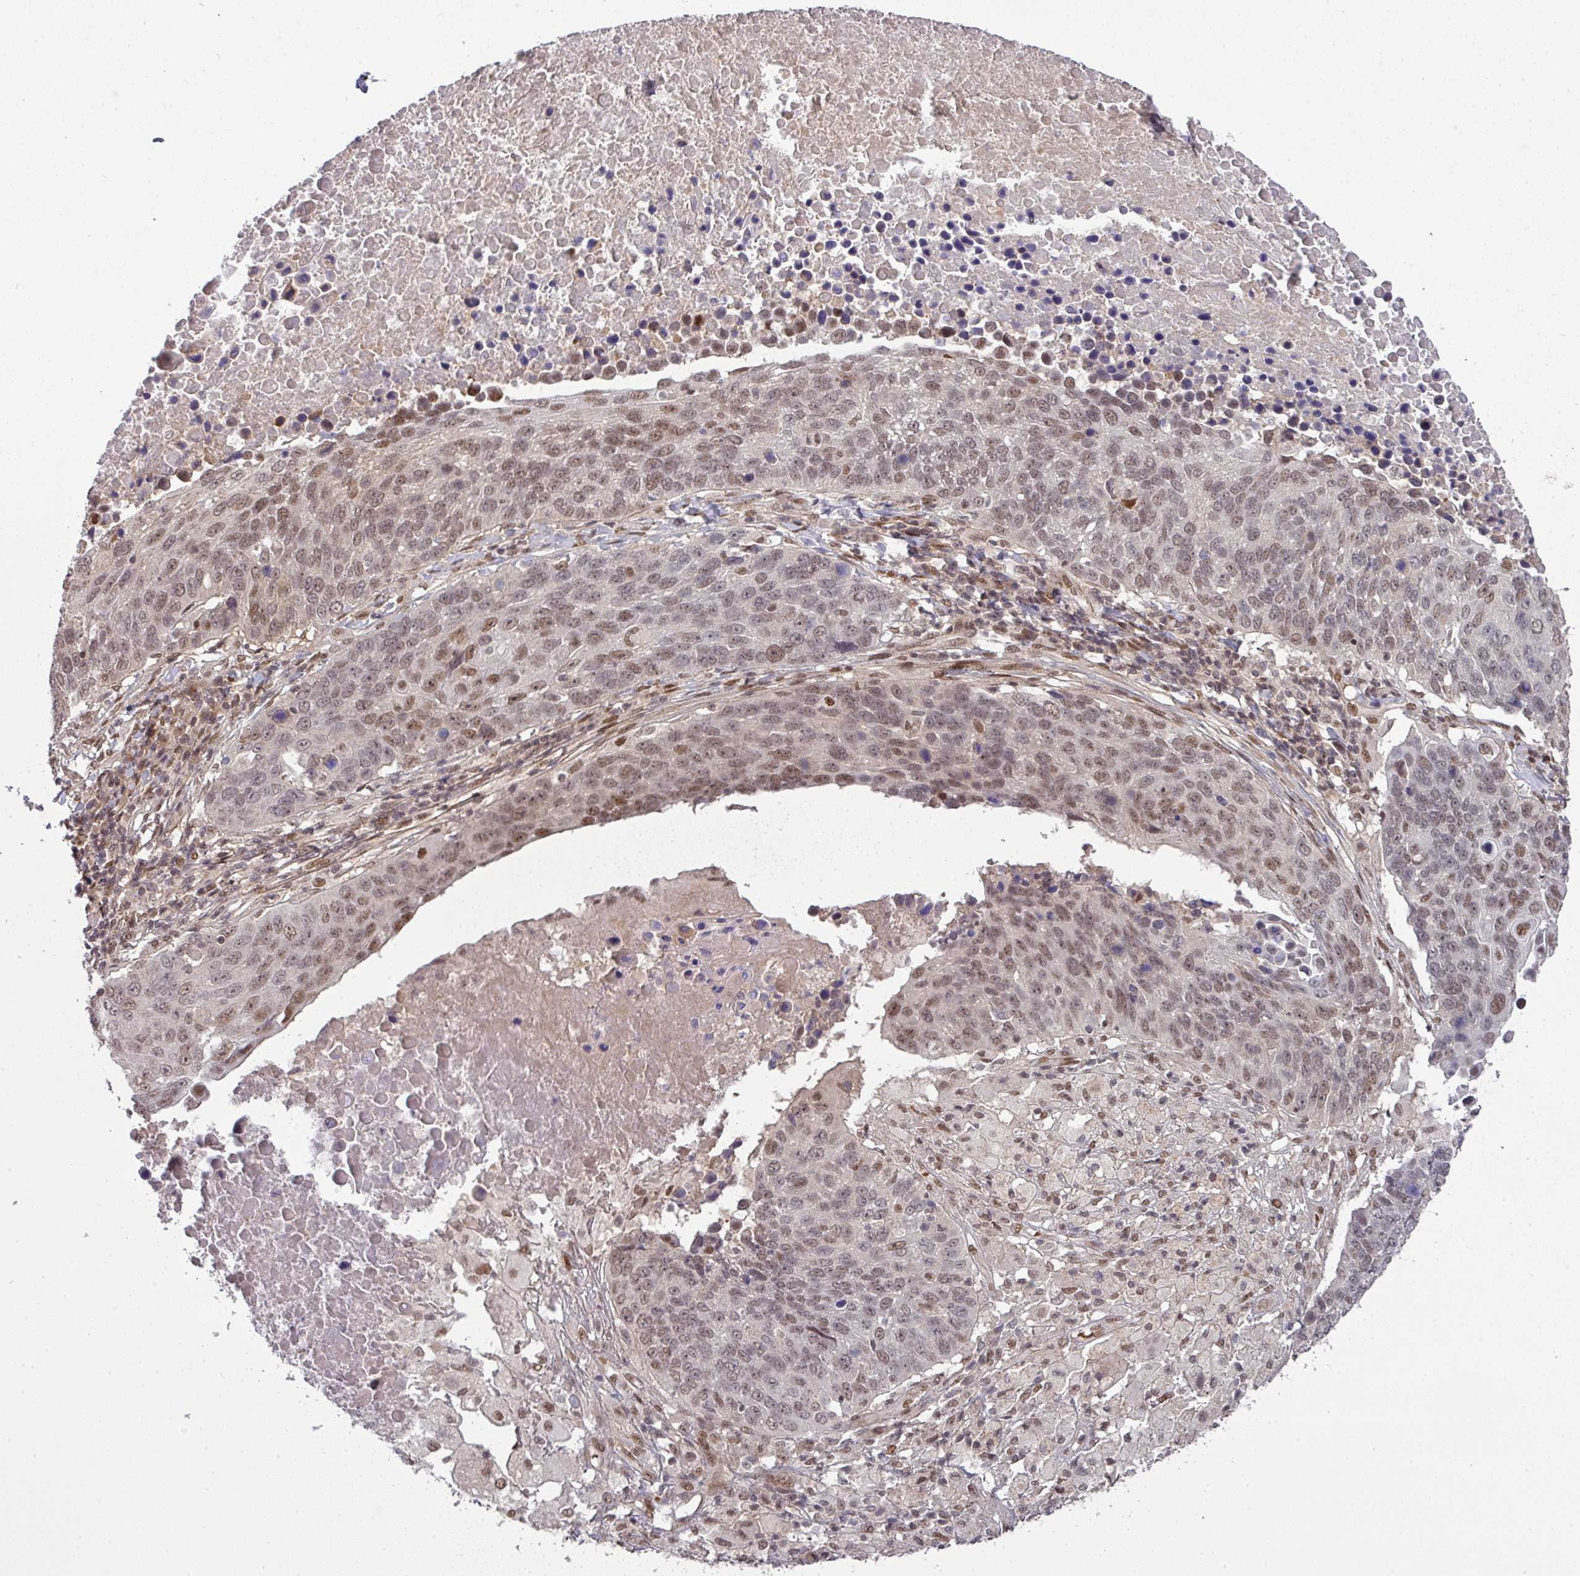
{"staining": {"intensity": "moderate", "quantity": "25%-75%", "location": "nuclear"}, "tissue": "lung cancer", "cell_type": "Tumor cells", "image_type": "cancer", "snomed": [{"axis": "morphology", "description": "Normal tissue, NOS"}, {"axis": "morphology", "description": "Squamous cell carcinoma, NOS"}, {"axis": "topography", "description": "Lymph node"}, {"axis": "topography", "description": "Lung"}], "caption": "A brown stain highlights moderate nuclear positivity of a protein in lung cancer (squamous cell carcinoma) tumor cells. (Brightfield microscopy of DAB IHC at high magnification).", "gene": "CIC", "patient": {"sex": "male", "age": 66}}